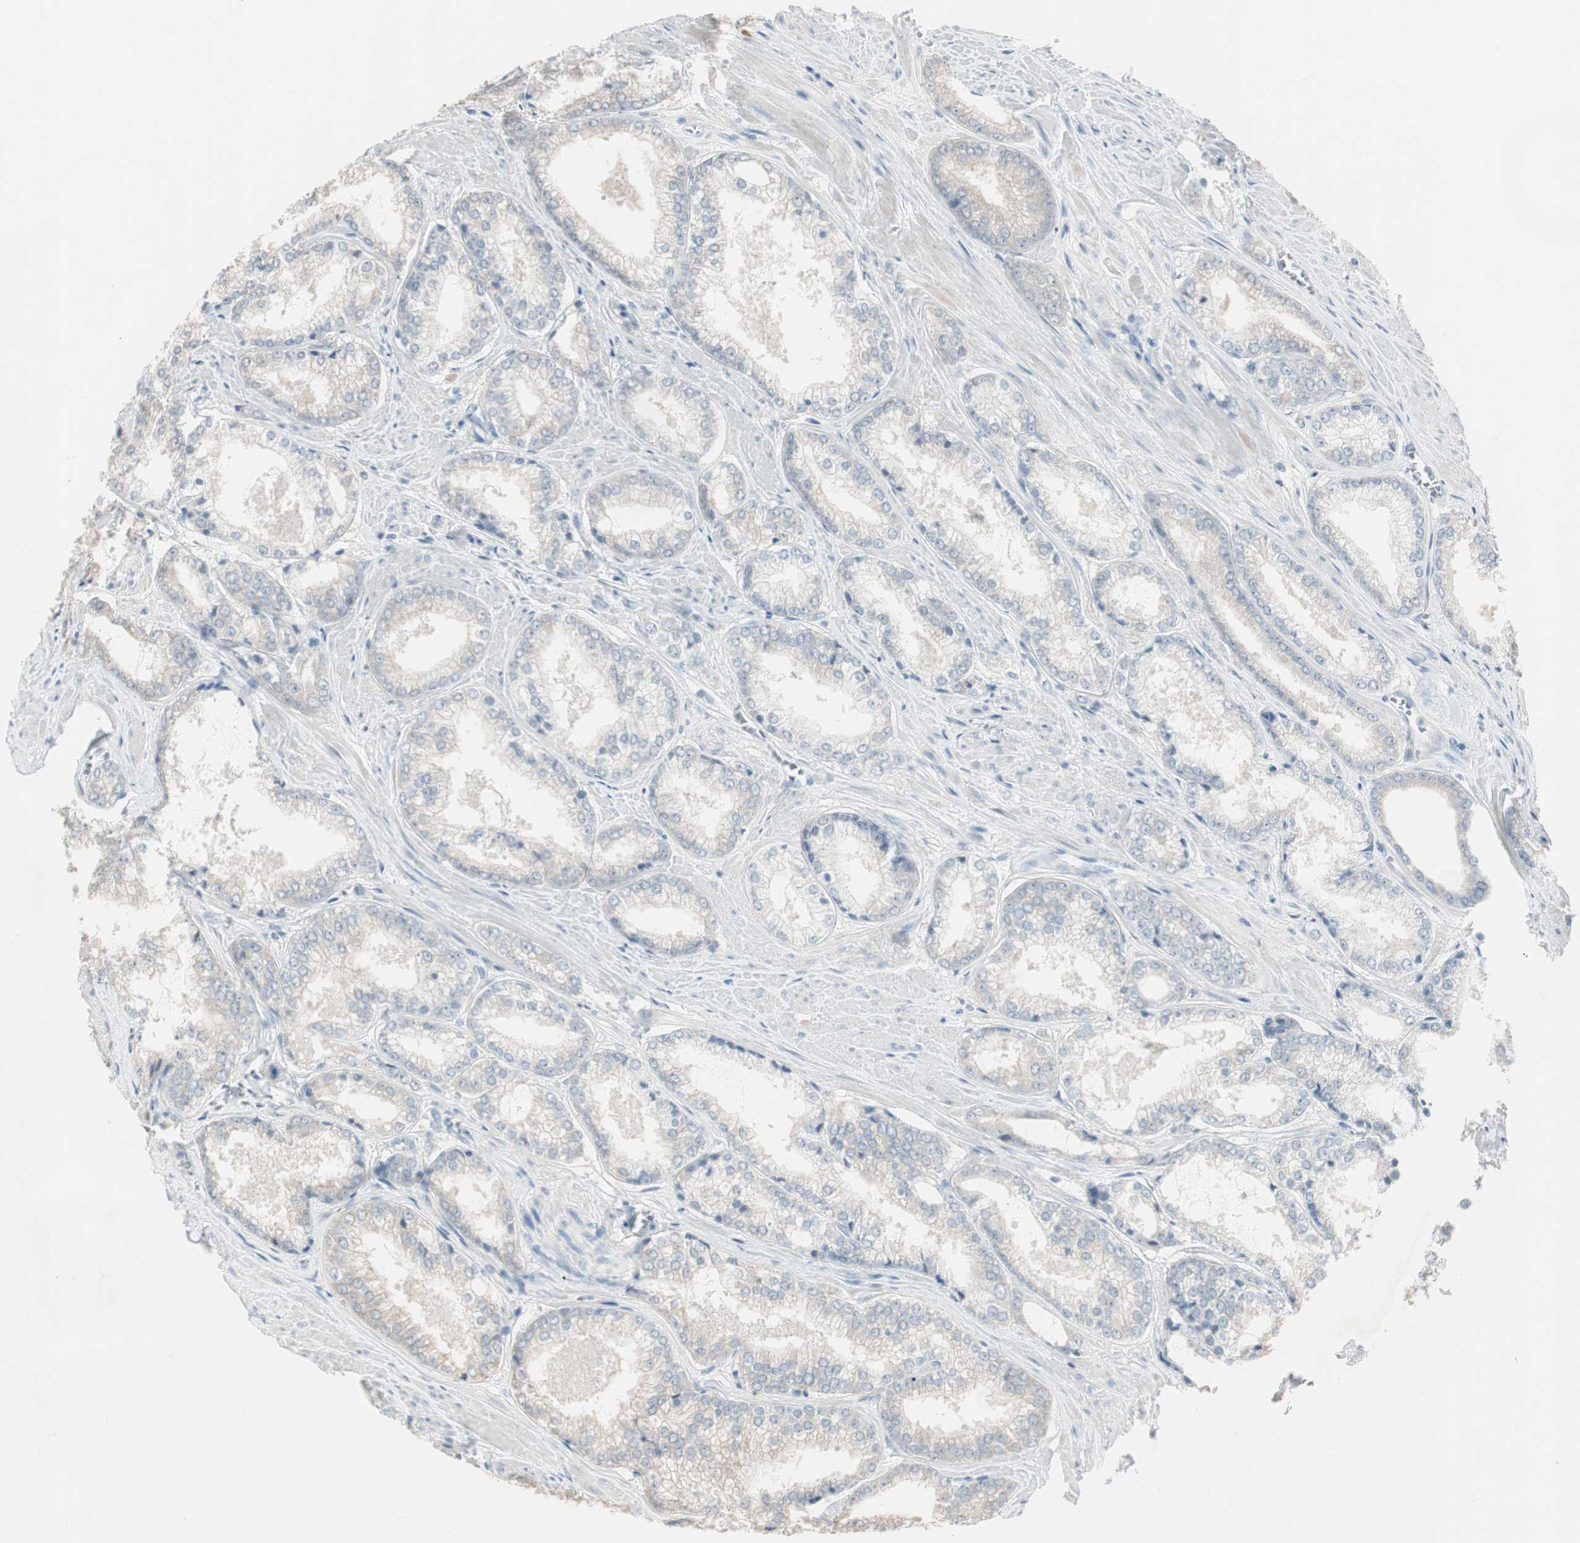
{"staining": {"intensity": "negative", "quantity": "none", "location": "none"}, "tissue": "prostate cancer", "cell_type": "Tumor cells", "image_type": "cancer", "snomed": [{"axis": "morphology", "description": "Adenocarcinoma, Low grade"}, {"axis": "topography", "description": "Prostate"}], "caption": "Photomicrograph shows no significant protein expression in tumor cells of adenocarcinoma (low-grade) (prostate).", "gene": "SPINK4", "patient": {"sex": "male", "age": 64}}